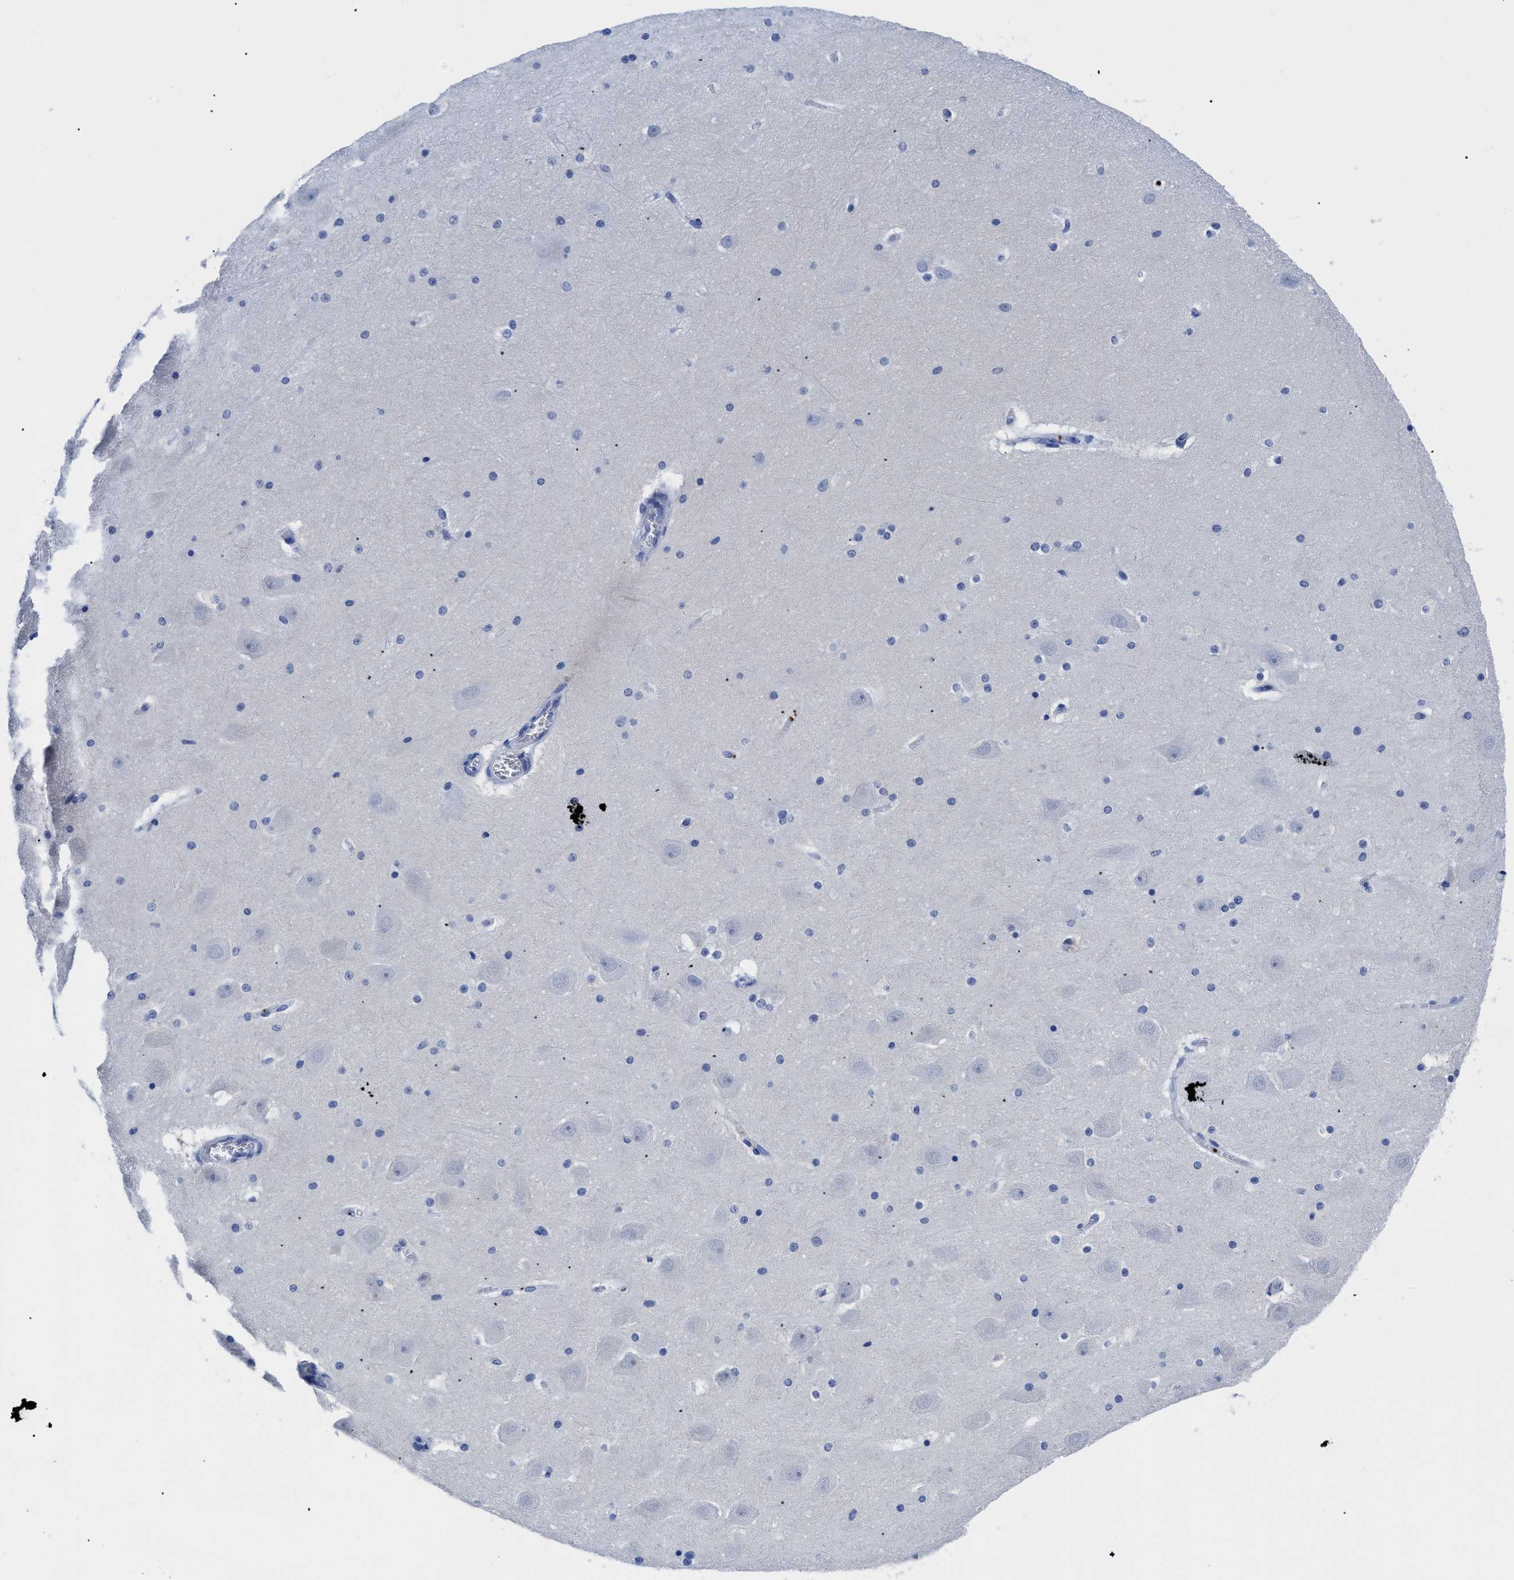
{"staining": {"intensity": "negative", "quantity": "none", "location": "none"}, "tissue": "hippocampus", "cell_type": "Glial cells", "image_type": "normal", "snomed": [{"axis": "morphology", "description": "Normal tissue, NOS"}, {"axis": "topography", "description": "Hippocampus"}], "caption": "Glial cells show no significant protein staining in unremarkable hippocampus. (DAB (3,3'-diaminobenzidine) IHC visualized using brightfield microscopy, high magnification).", "gene": "TREML1", "patient": {"sex": "male", "age": 45}}